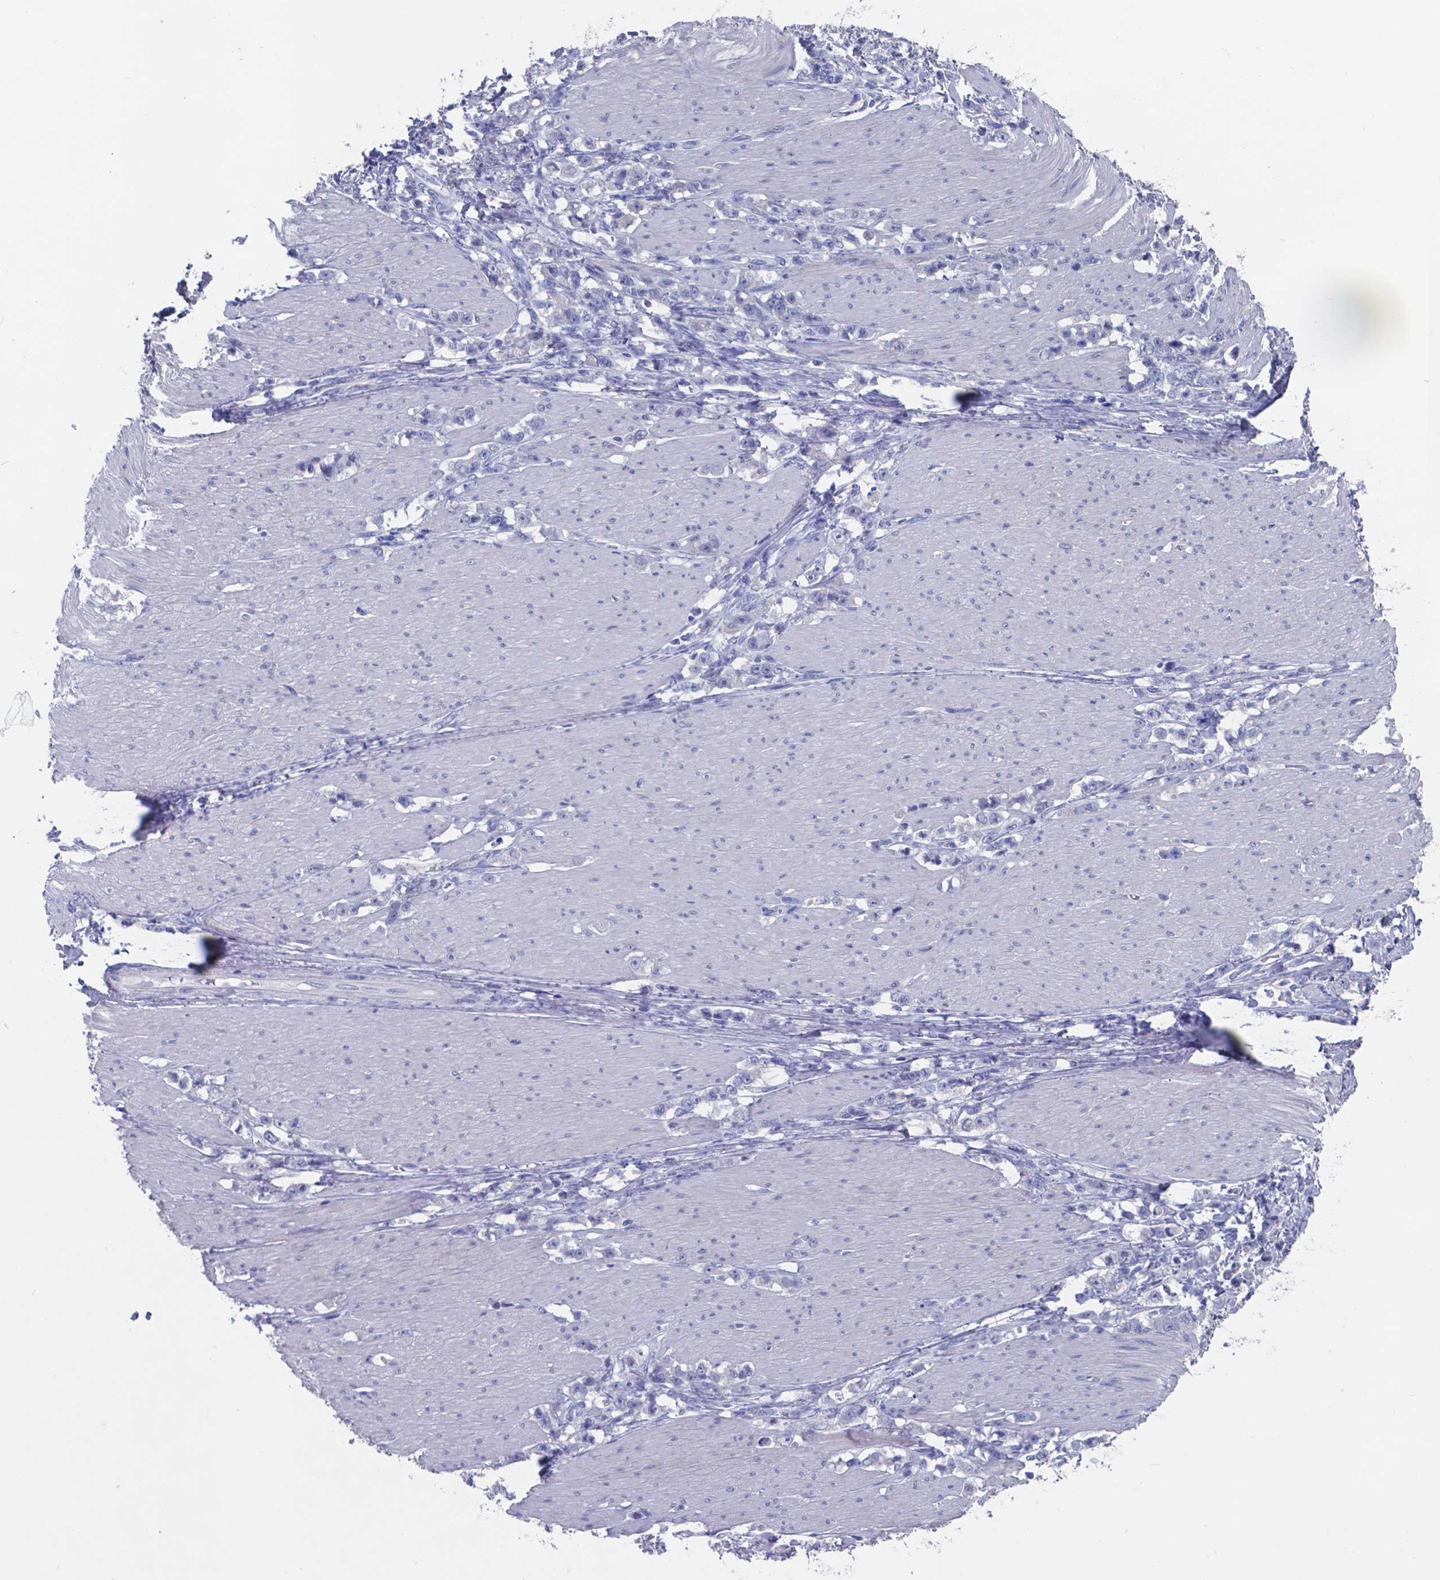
{"staining": {"intensity": "negative", "quantity": "none", "location": "none"}, "tissue": "stomach cancer", "cell_type": "Tumor cells", "image_type": "cancer", "snomed": [{"axis": "morphology", "description": "Adenocarcinoma, NOS"}, {"axis": "topography", "description": "Stomach, lower"}], "caption": "The IHC photomicrograph has no significant positivity in tumor cells of adenocarcinoma (stomach) tissue.", "gene": "TTR", "patient": {"sex": "male", "age": 88}}